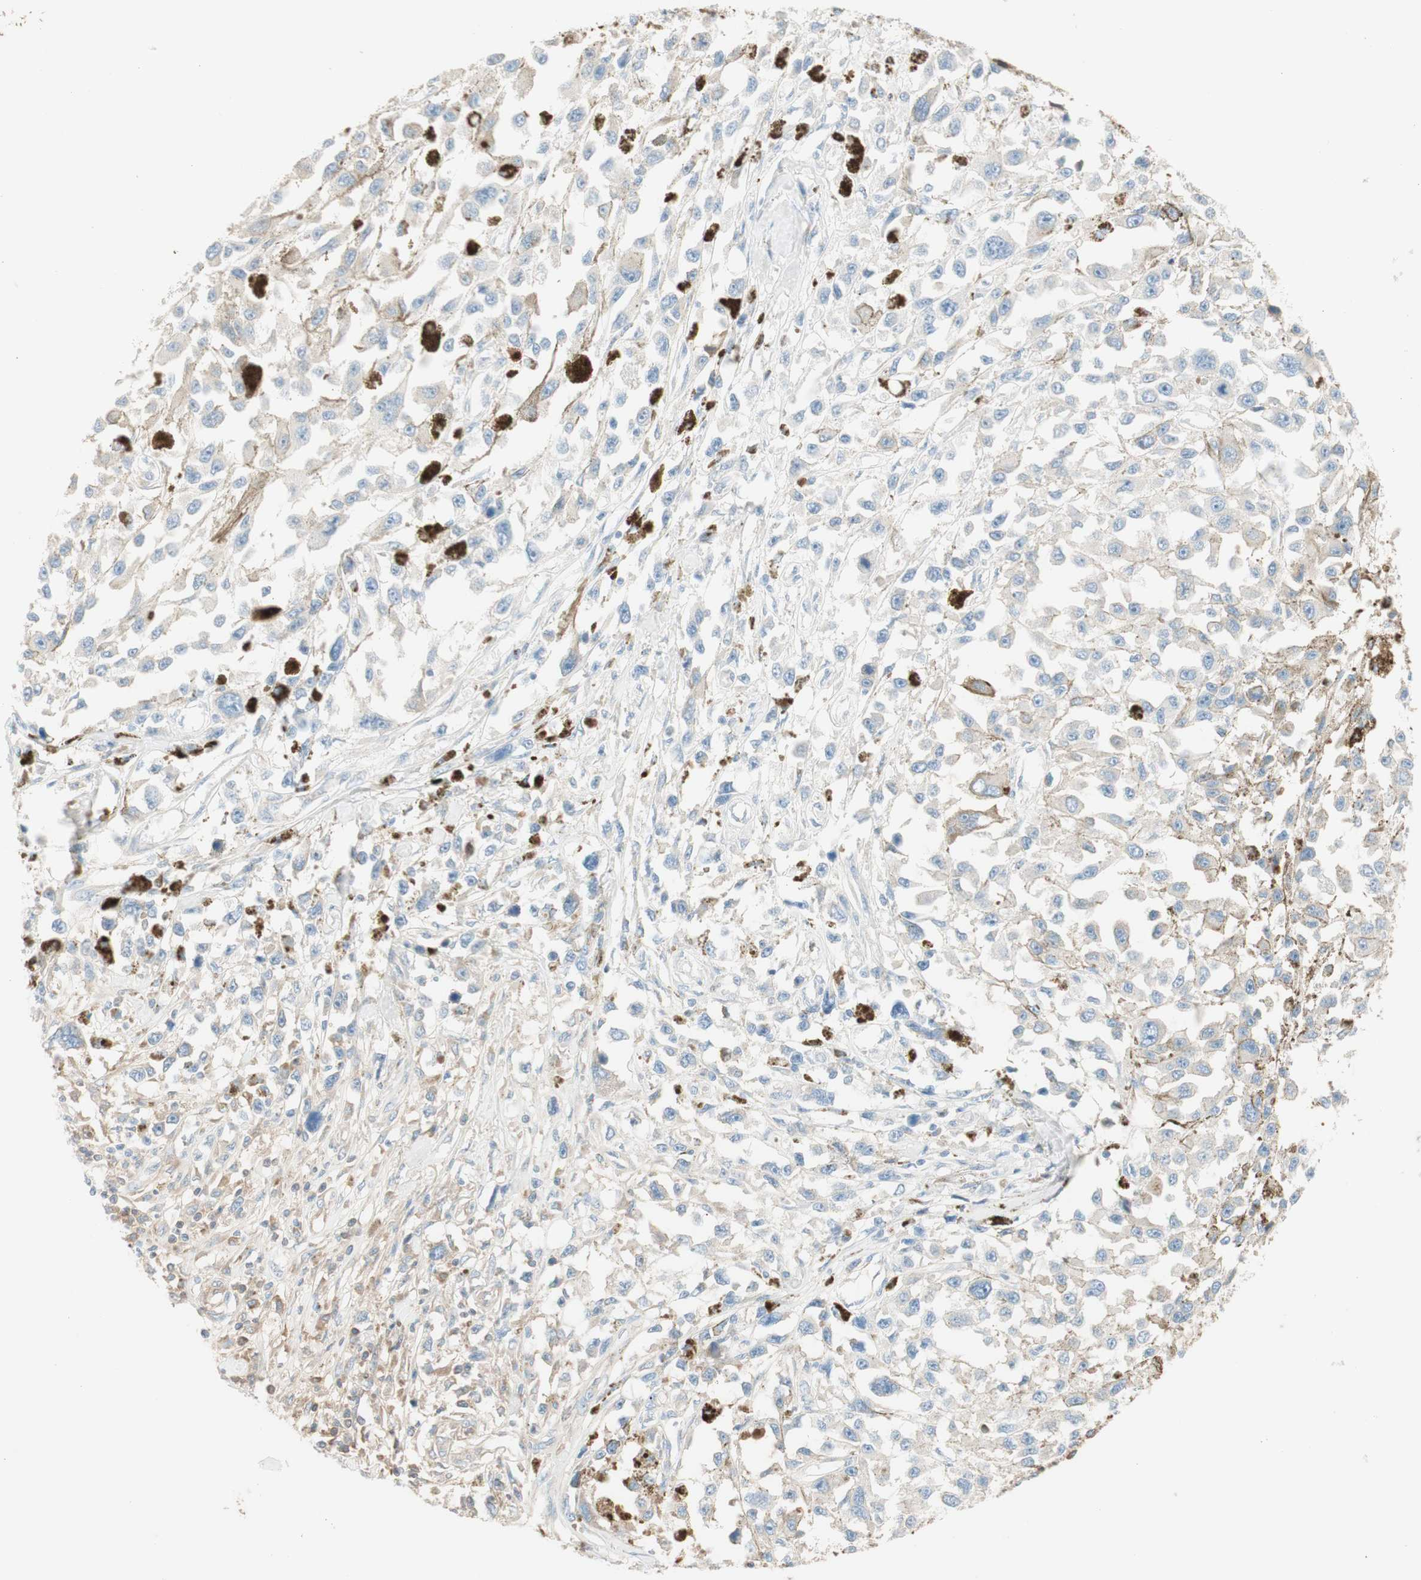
{"staining": {"intensity": "negative", "quantity": "none", "location": "none"}, "tissue": "melanoma", "cell_type": "Tumor cells", "image_type": "cancer", "snomed": [{"axis": "morphology", "description": "Malignant melanoma, Metastatic site"}, {"axis": "topography", "description": "Lymph node"}], "caption": "Tumor cells are negative for brown protein staining in malignant melanoma (metastatic site). (Stains: DAB IHC with hematoxylin counter stain, Microscopy: brightfield microscopy at high magnification).", "gene": "KNG1", "patient": {"sex": "male", "age": 59}}